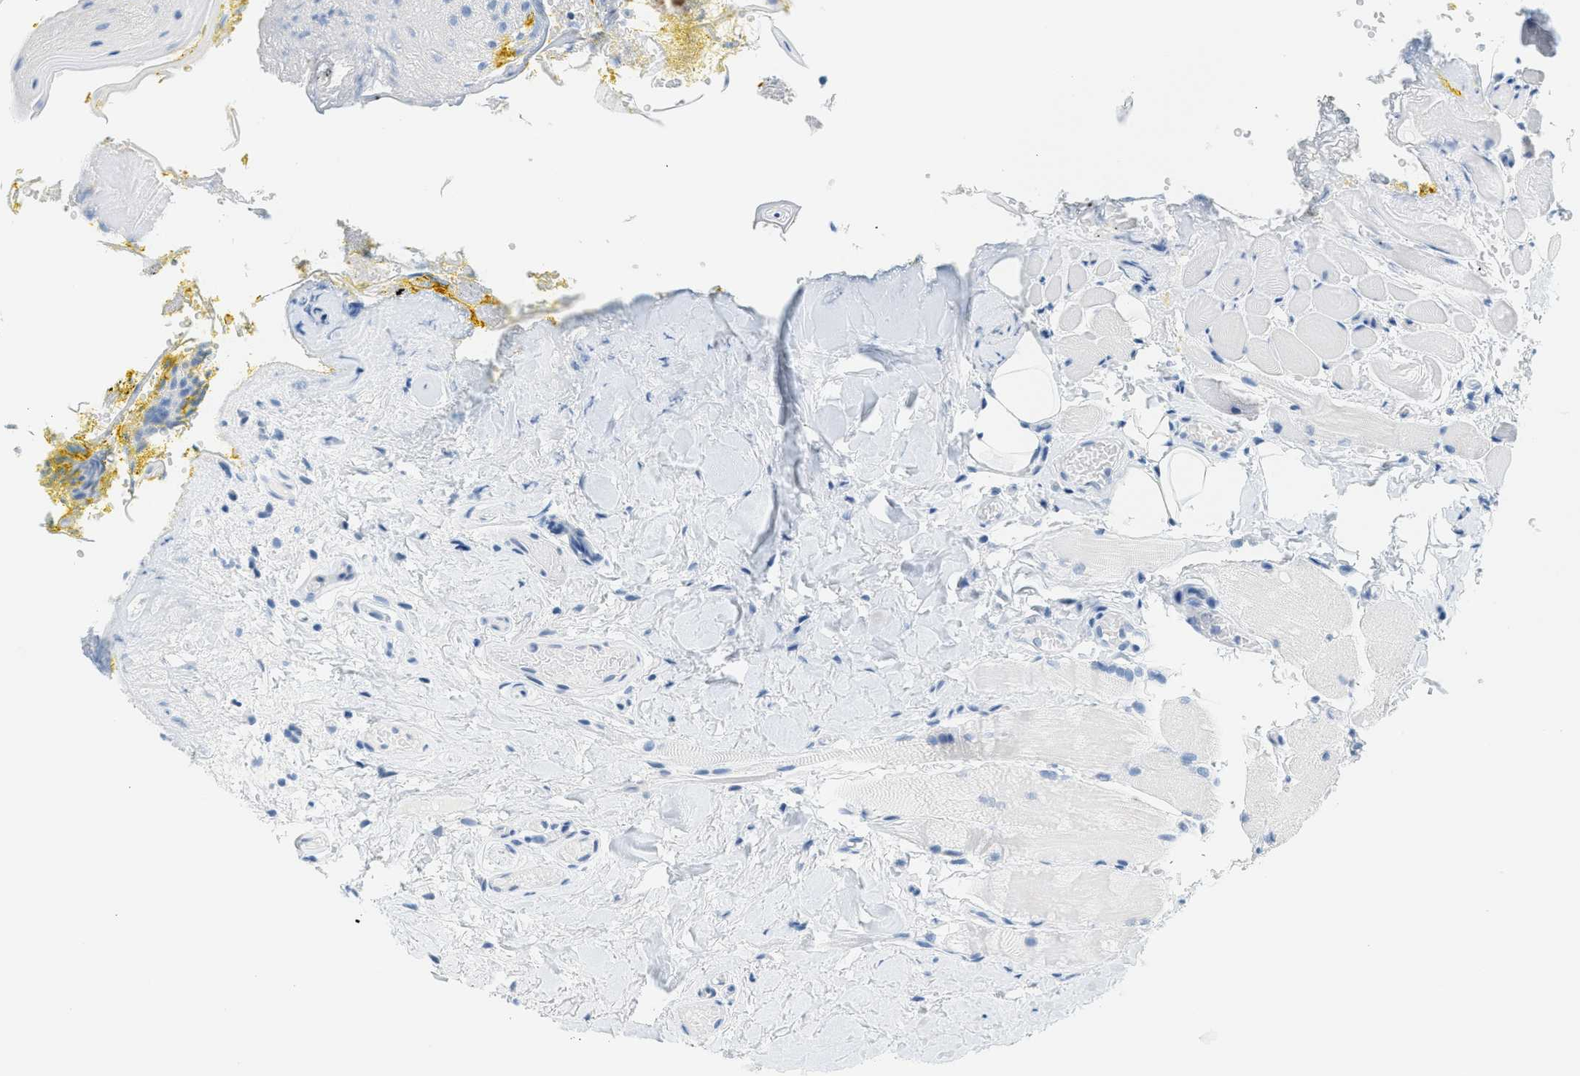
{"staining": {"intensity": "negative", "quantity": "none", "location": "none"}, "tissue": "oral mucosa", "cell_type": "Squamous epithelial cells", "image_type": "normal", "snomed": [{"axis": "morphology", "description": "Normal tissue, NOS"}, {"axis": "topography", "description": "Oral tissue"}], "caption": "High magnification brightfield microscopy of unremarkable oral mucosa stained with DAB (brown) and counterstained with hematoxylin (blue): squamous epithelial cells show no significant staining. The staining is performed using DAB (3,3'-diaminobenzidine) brown chromogen with nuclei counter-stained in using hematoxylin.", "gene": "TCF3", "patient": {"sex": "male", "age": 54}}